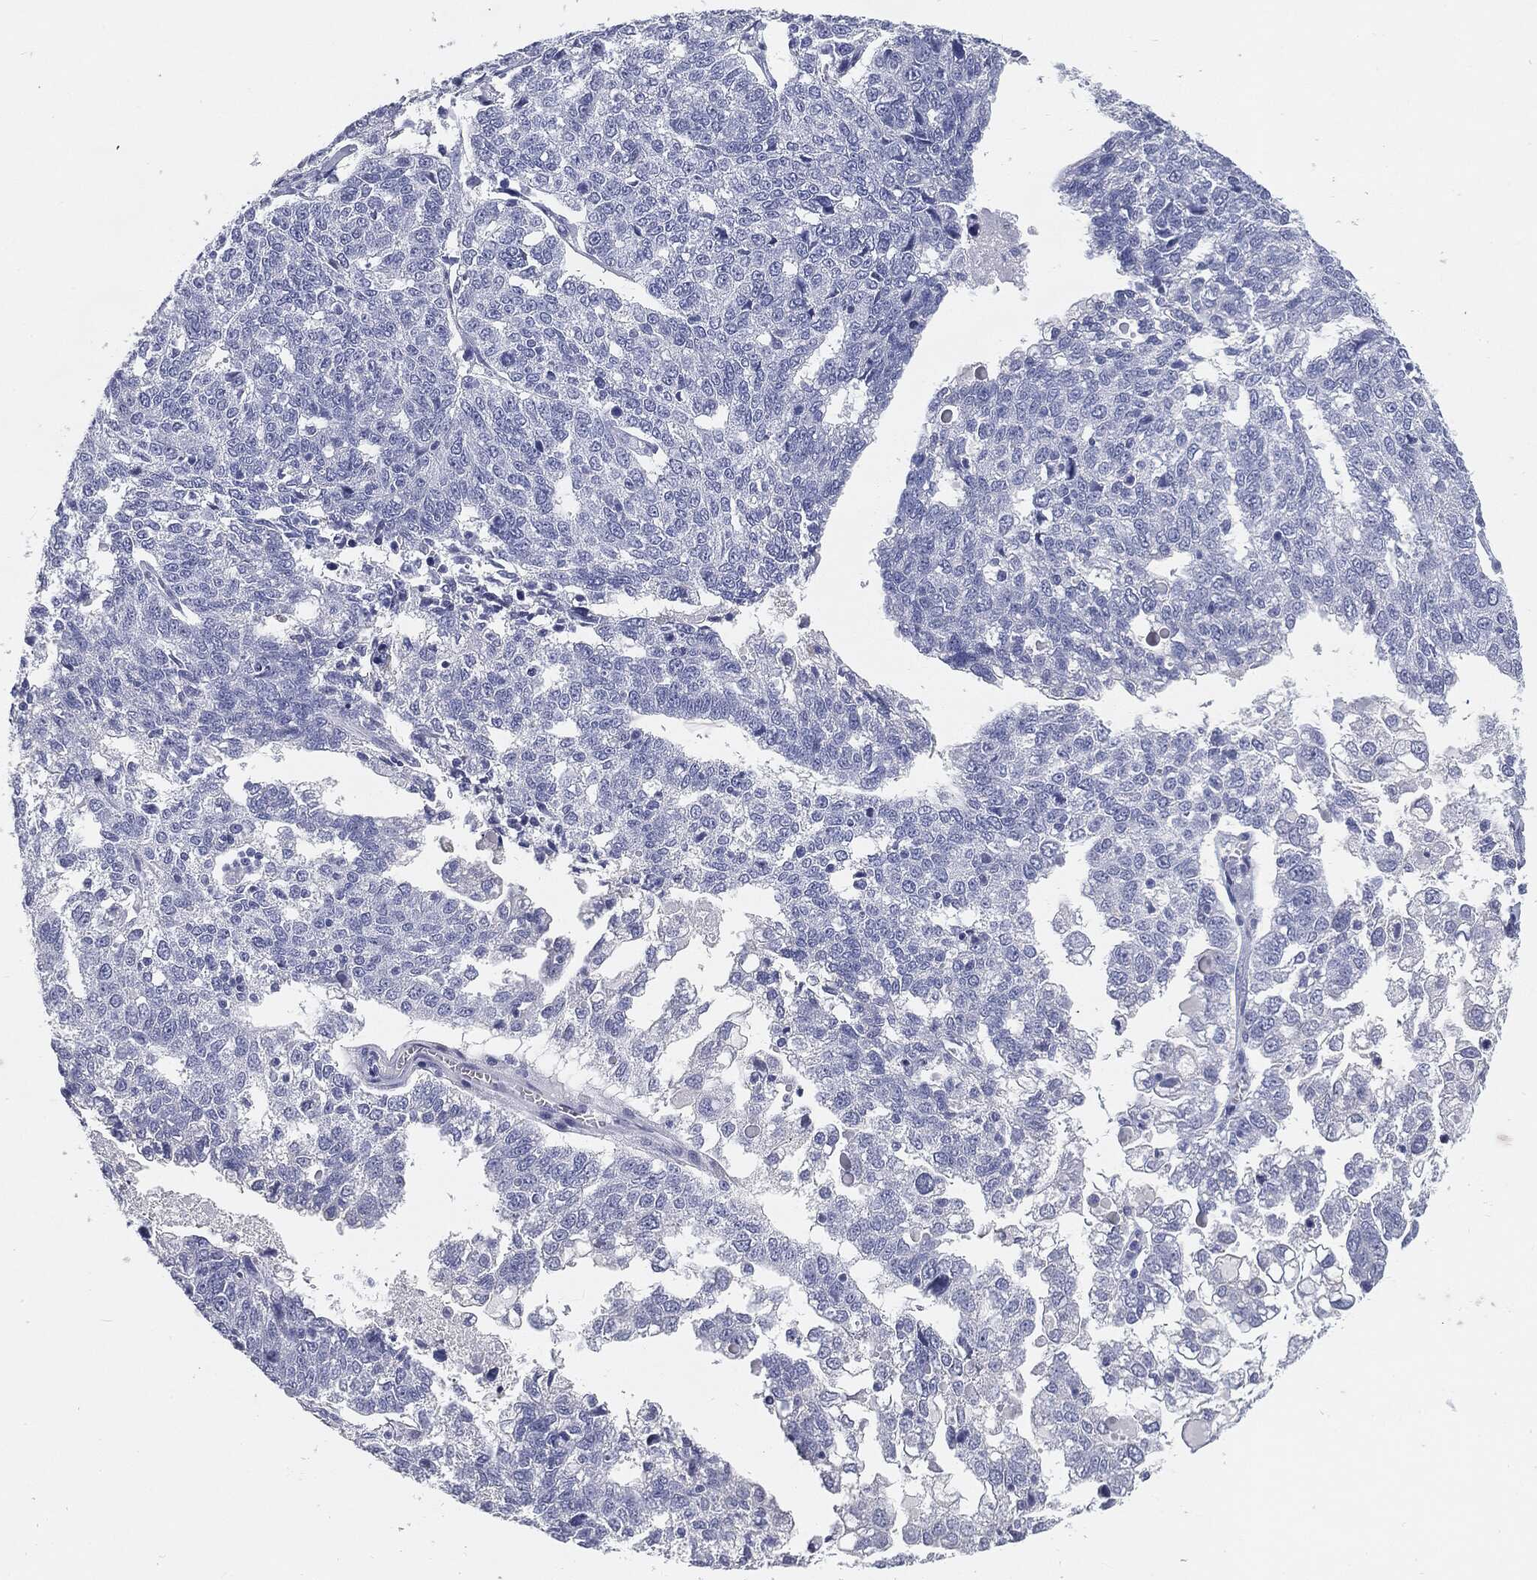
{"staining": {"intensity": "negative", "quantity": "none", "location": "none"}, "tissue": "ovarian cancer", "cell_type": "Tumor cells", "image_type": "cancer", "snomed": [{"axis": "morphology", "description": "Cystadenocarcinoma, serous, NOS"}, {"axis": "topography", "description": "Ovary"}], "caption": "High power microscopy histopathology image of an immunohistochemistry (IHC) micrograph of ovarian cancer (serous cystadenocarcinoma), revealing no significant staining in tumor cells.", "gene": "CUZD1", "patient": {"sex": "female", "age": 71}}